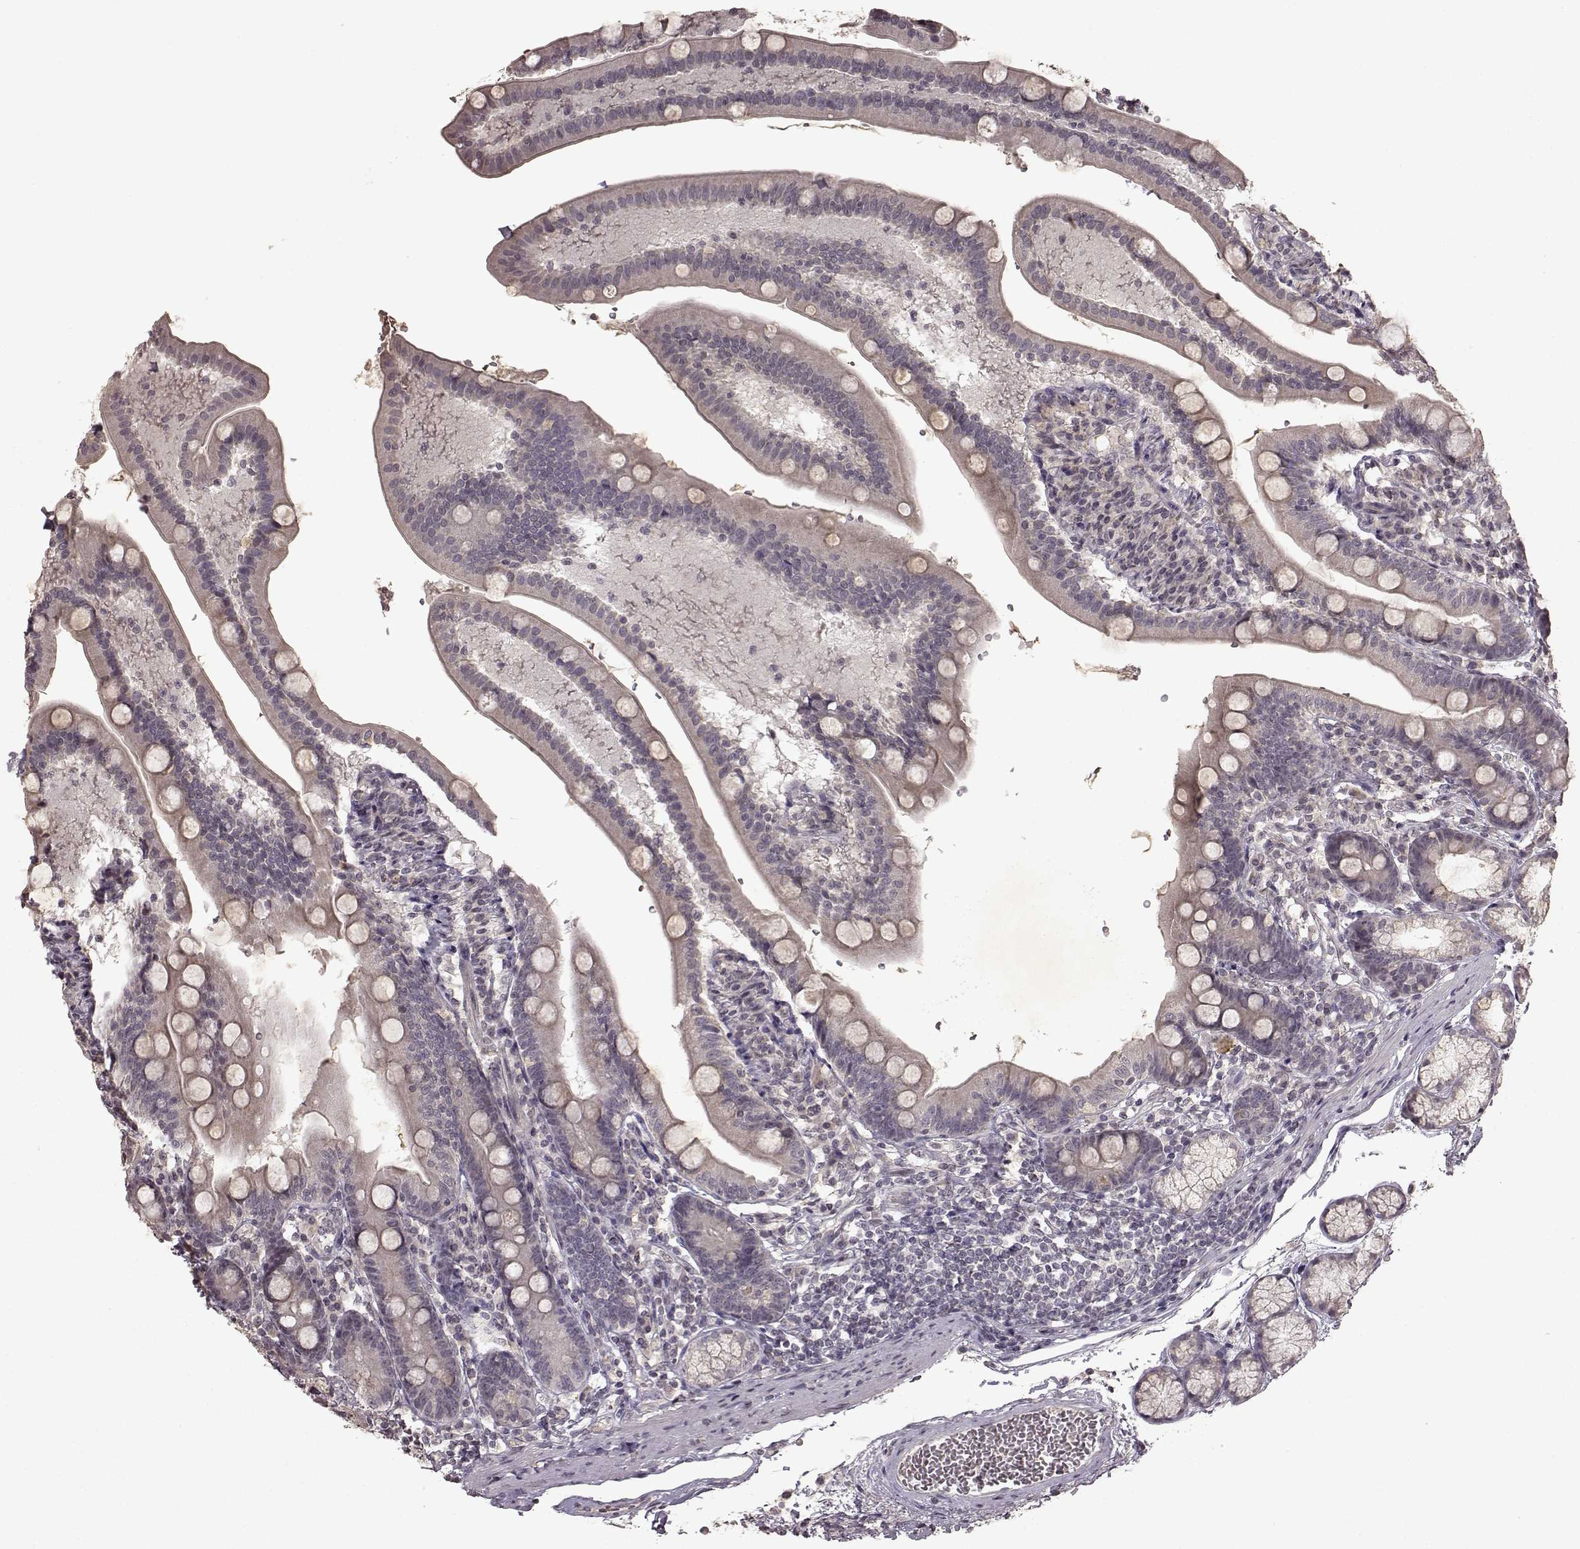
{"staining": {"intensity": "negative", "quantity": "none", "location": "none"}, "tissue": "duodenum", "cell_type": "Glandular cells", "image_type": "normal", "snomed": [{"axis": "morphology", "description": "Normal tissue, NOS"}, {"axis": "topography", "description": "Duodenum"}], "caption": "The photomicrograph shows no staining of glandular cells in unremarkable duodenum. (DAB immunohistochemistry with hematoxylin counter stain).", "gene": "LHB", "patient": {"sex": "female", "age": 67}}